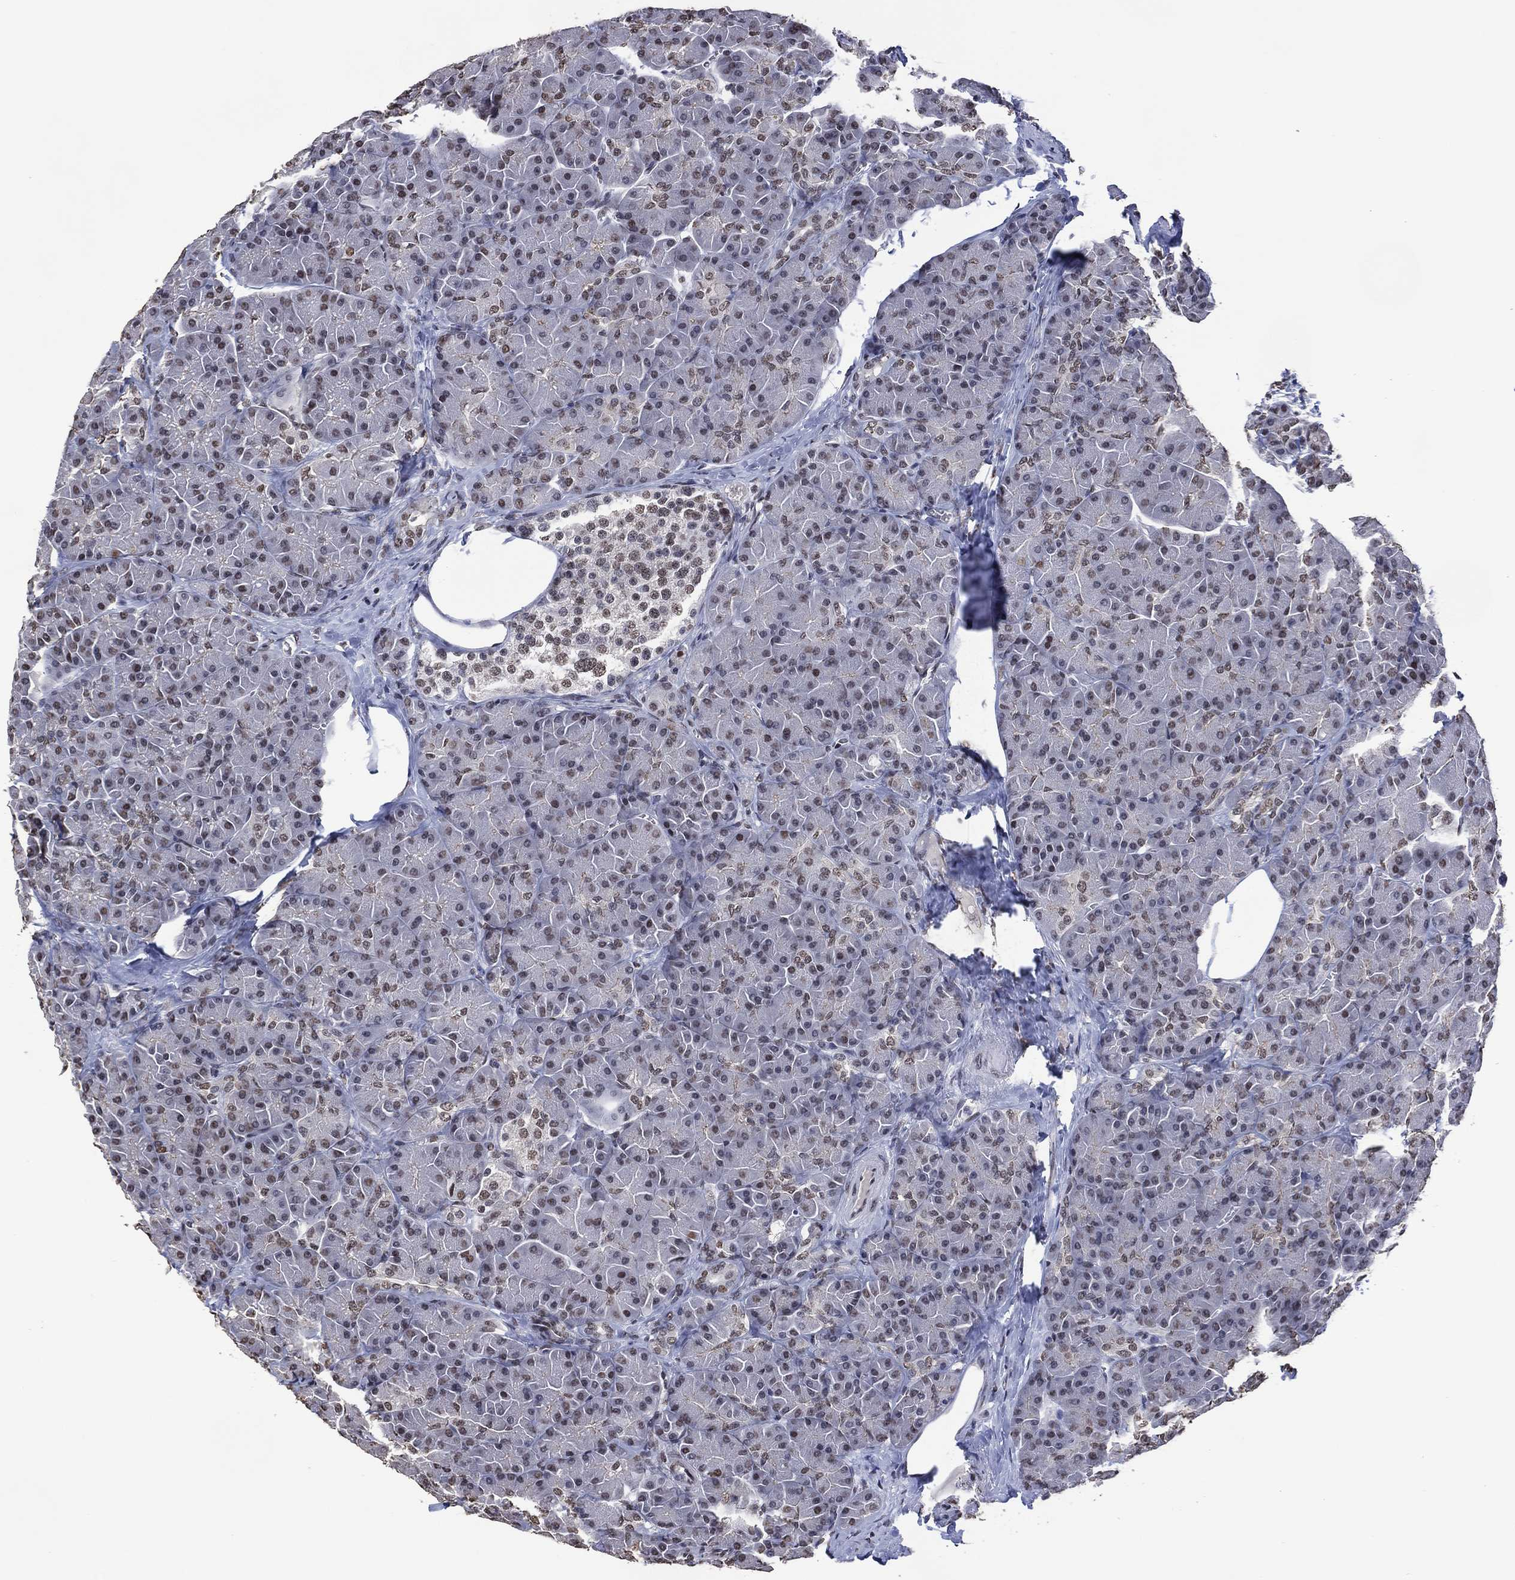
{"staining": {"intensity": "moderate", "quantity": "<25%", "location": "nuclear"}, "tissue": "pancreas", "cell_type": "Exocrine glandular cells", "image_type": "normal", "snomed": [{"axis": "morphology", "description": "Normal tissue, NOS"}, {"axis": "topography", "description": "Pancreas"}], "caption": "A brown stain highlights moderate nuclear expression of a protein in exocrine glandular cells of benign pancreas.", "gene": "EHMT1", "patient": {"sex": "male", "age": 57}}